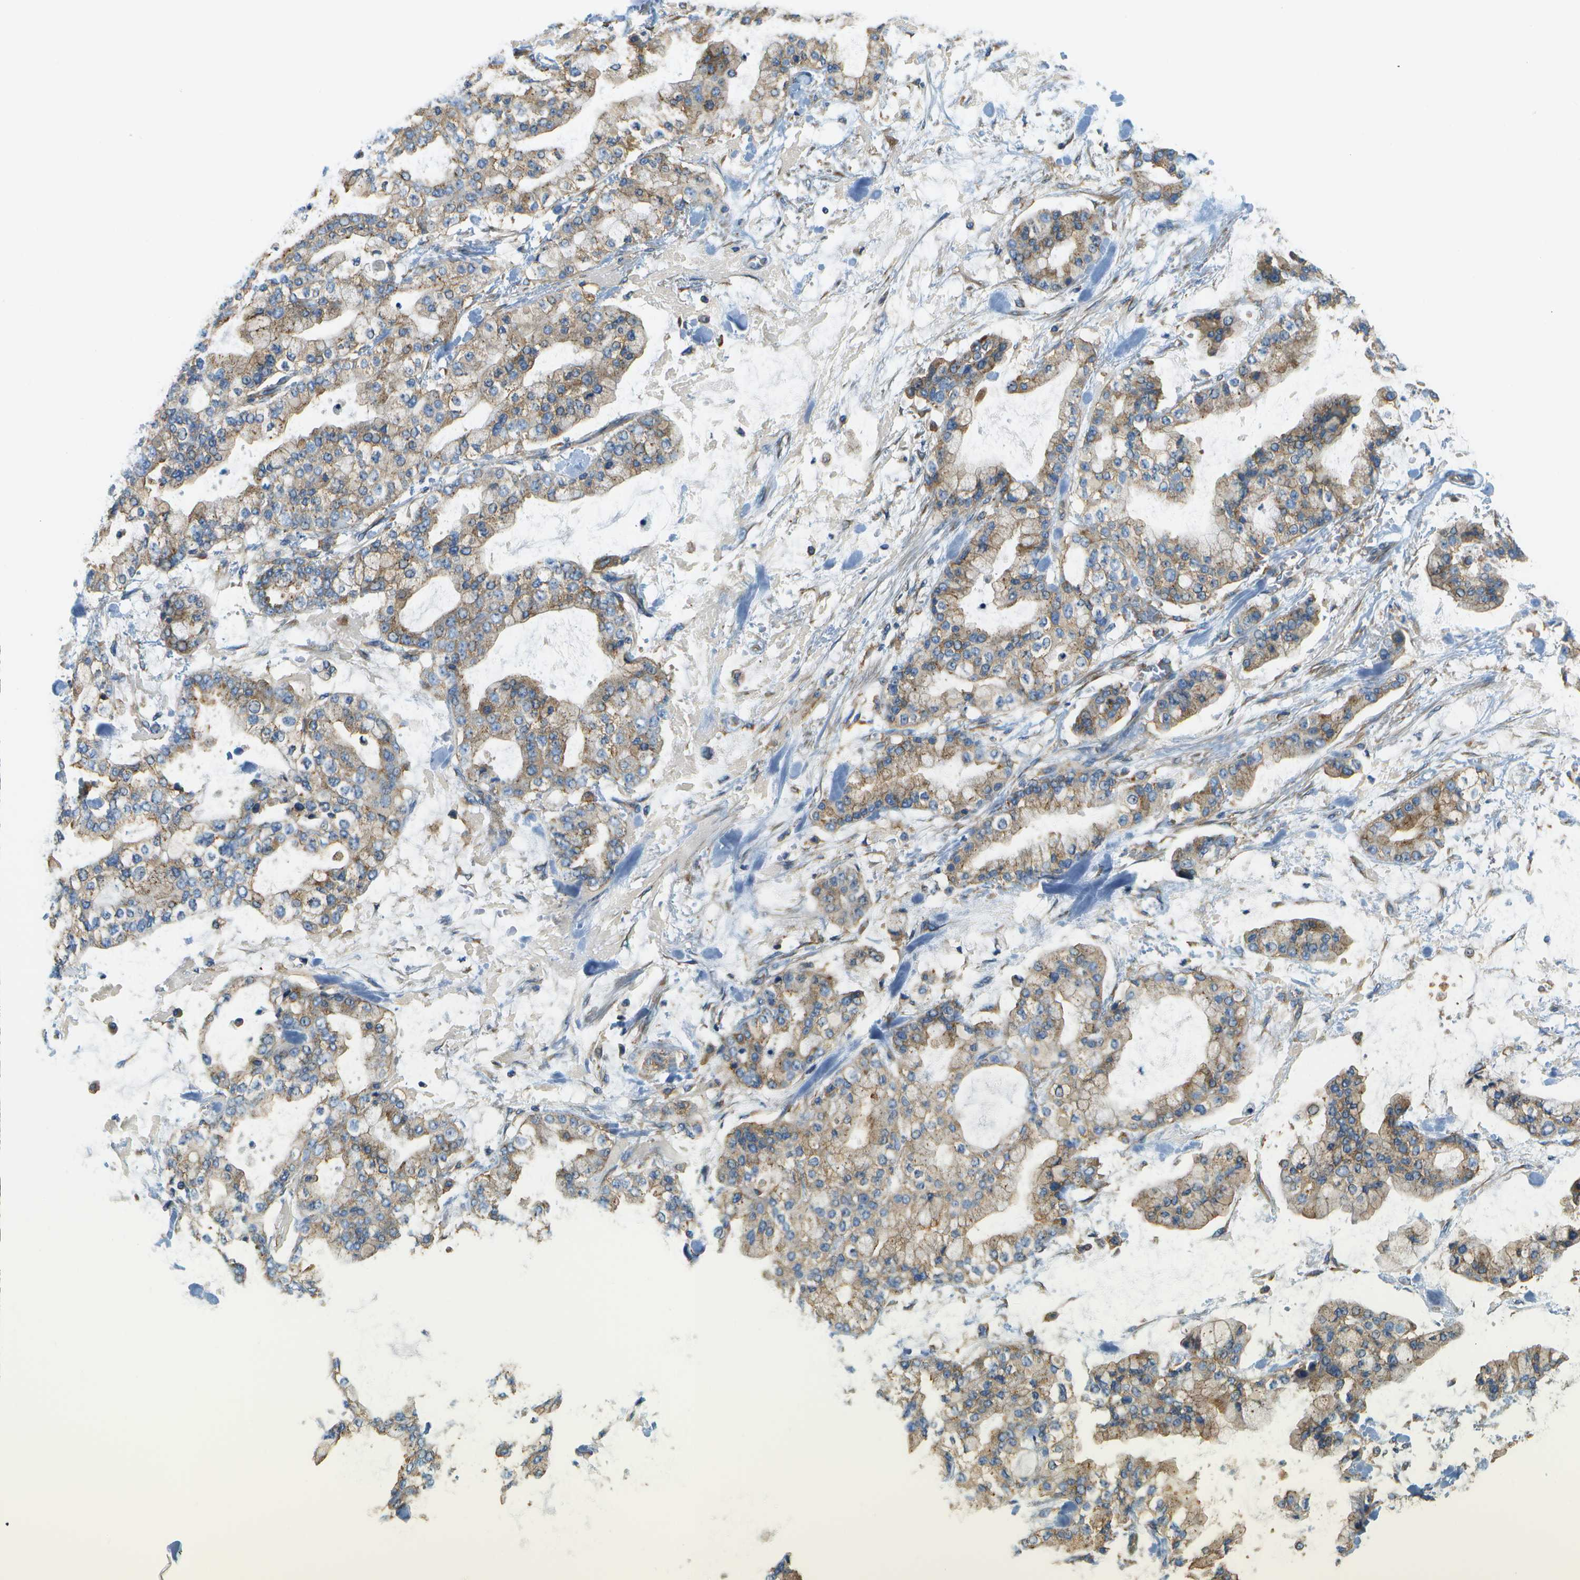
{"staining": {"intensity": "moderate", "quantity": ">75%", "location": "cytoplasmic/membranous"}, "tissue": "stomach cancer", "cell_type": "Tumor cells", "image_type": "cancer", "snomed": [{"axis": "morphology", "description": "Normal tissue, NOS"}, {"axis": "morphology", "description": "Adenocarcinoma, NOS"}, {"axis": "topography", "description": "Stomach, upper"}, {"axis": "topography", "description": "Stomach"}], "caption": "Human stomach adenocarcinoma stained with a protein marker displays moderate staining in tumor cells.", "gene": "CLTC", "patient": {"sex": "male", "age": 76}}